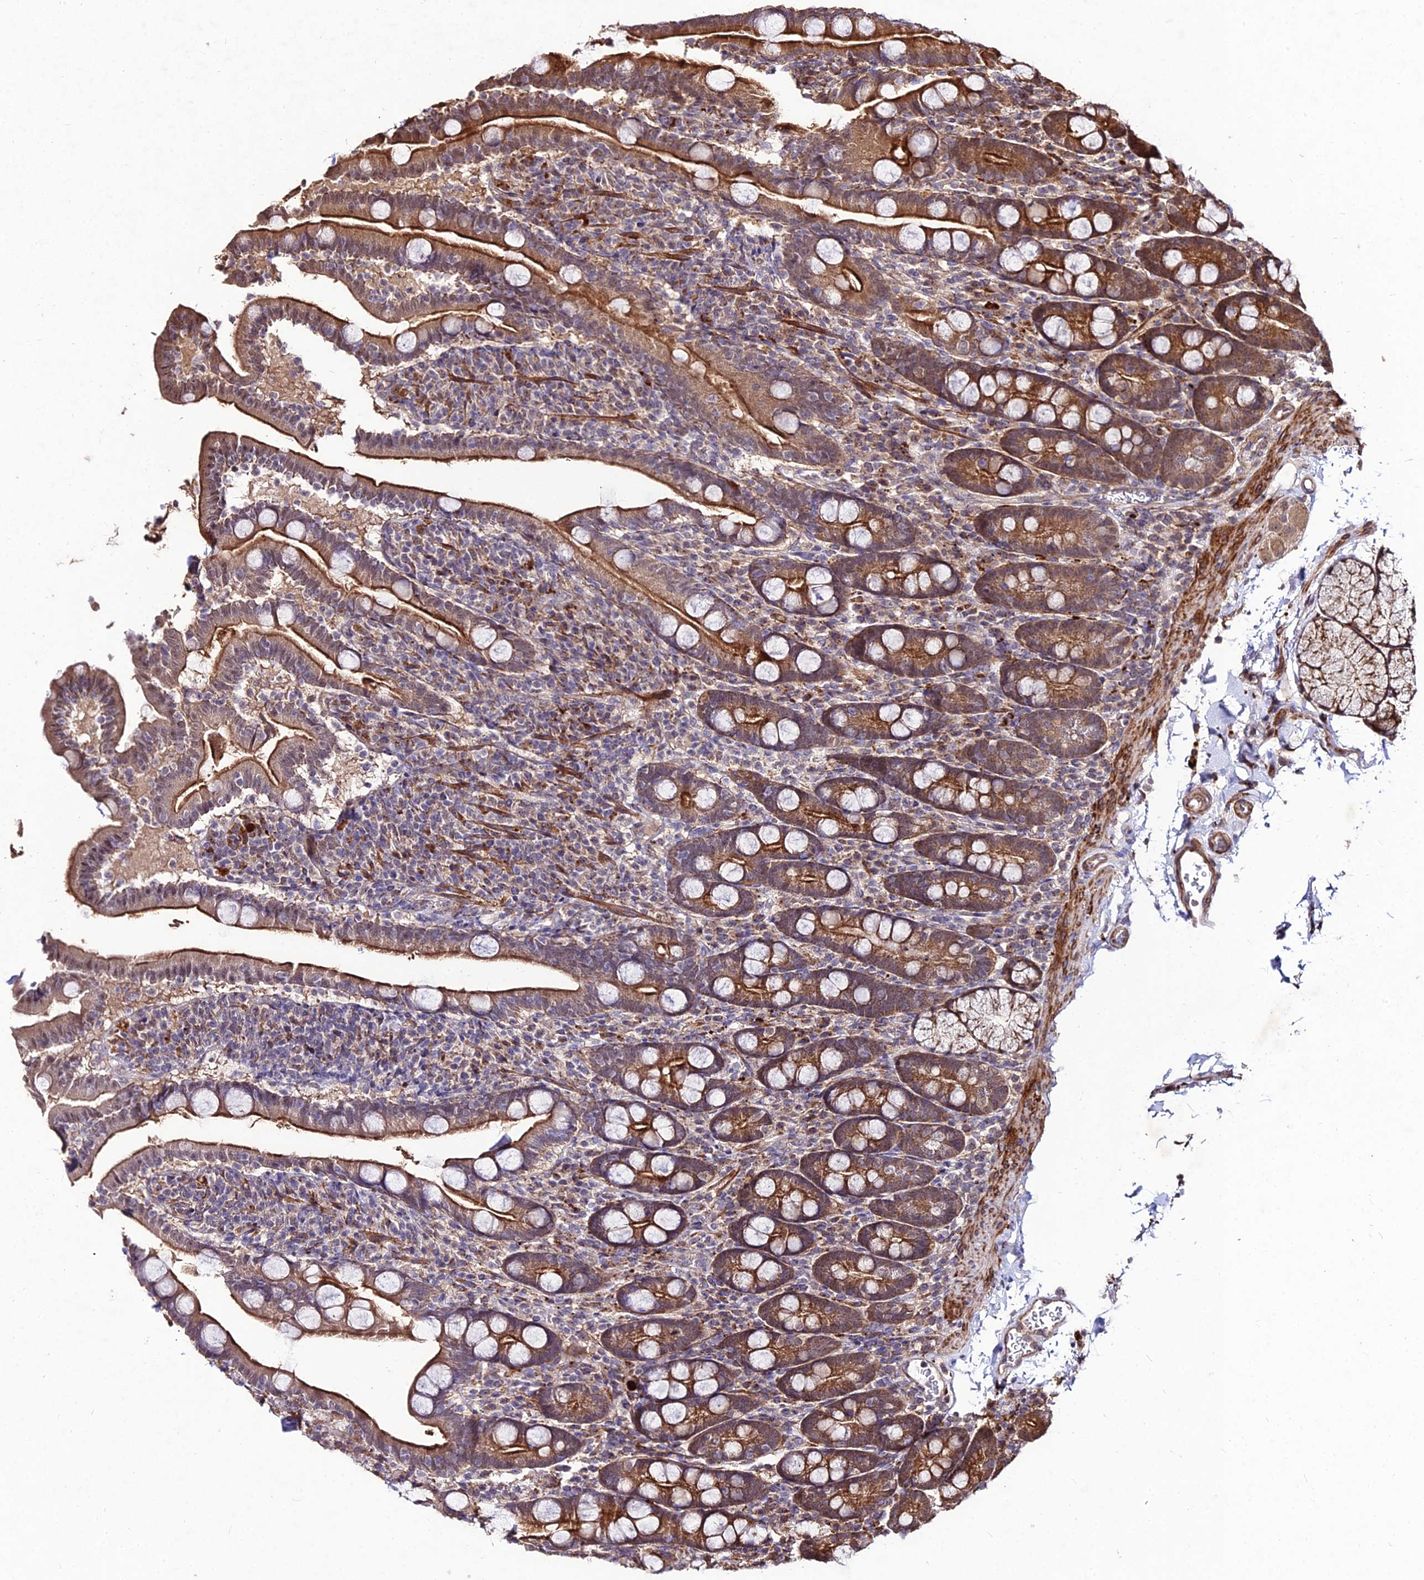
{"staining": {"intensity": "strong", "quantity": "25%-75%", "location": "cytoplasmic/membranous"}, "tissue": "duodenum", "cell_type": "Glandular cells", "image_type": "normal", "snomed": [{"axis": "morphology", "description": "Normal tissue, NOS"}, {"axis": "topography", "description": "Duodenum"}], "caption": "A high-resolution micrograph shows immunohistochemistry staining of benign duodenum, which demonstrates strong cytoplasmic/membranous staining in about 25%-75% of glandular cells. (DAB IHC, brown staining for protein, blue staining for nuclei).", "gene": "ZNF766", "patient": {"sex": "male", "age": 35}}